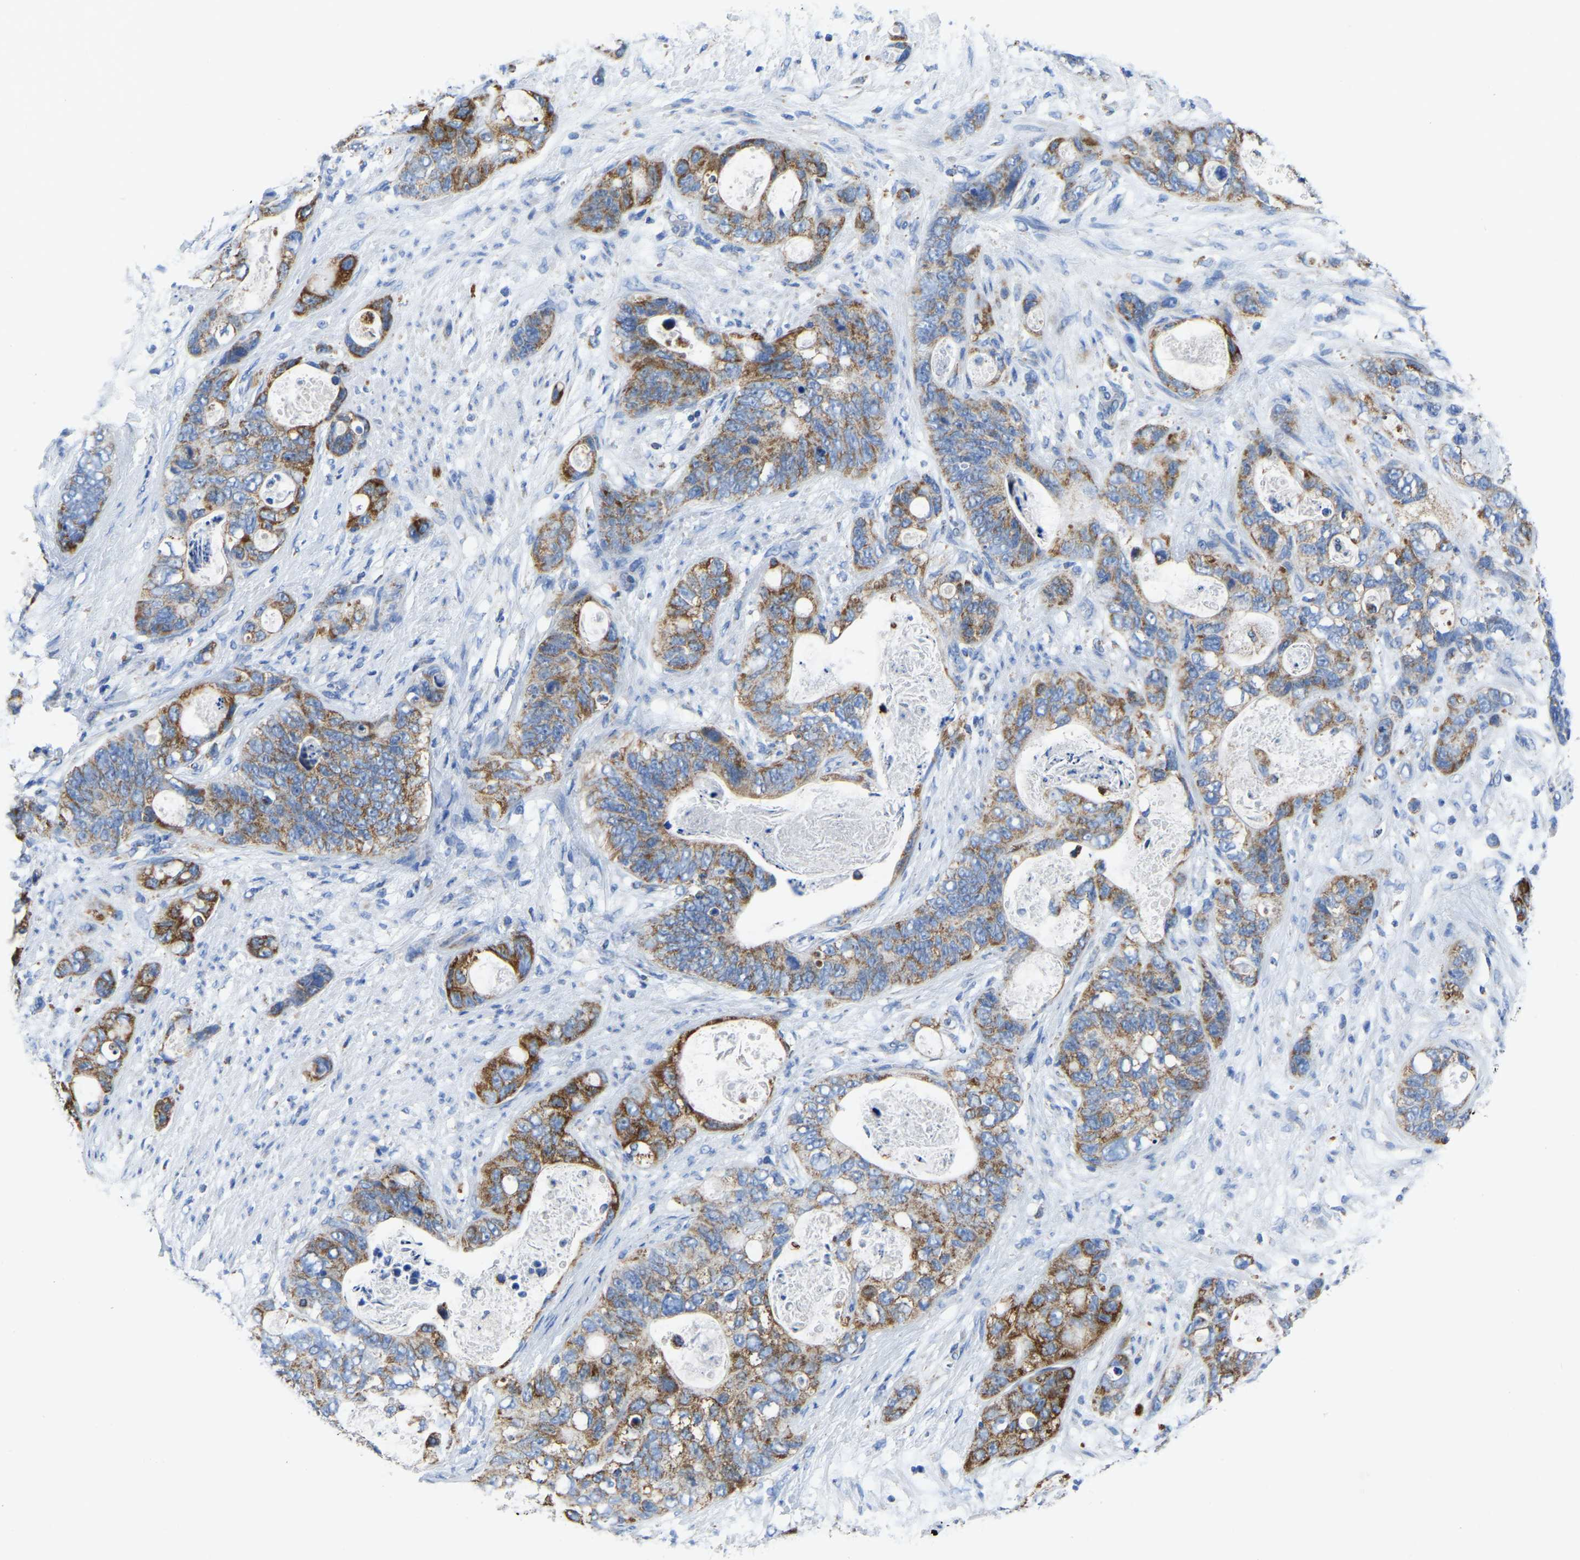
{"staining": {"intensity": "moderate", "quantity": ">75%", "location": "cytoplasmic/membranous"}, "tissue": "stomach cancer", "cell_type": "Tumor cells", "image_type": "cancer", "snomed": [{"axis": "morphology", "description": "Normal tissue, NOS"}, {"axis": "morphology", "description": "Adenocarcinoma, NOS"}, {"axis": "topography", "description": "Stomach"}], "caption": "Moderate cytoplasmic/membranous protein positivity is appreciated in about >75% of tumor cells in stomach cancer.", "gene": "ETFA", "patient": {"sex": "female", "age": 89}}